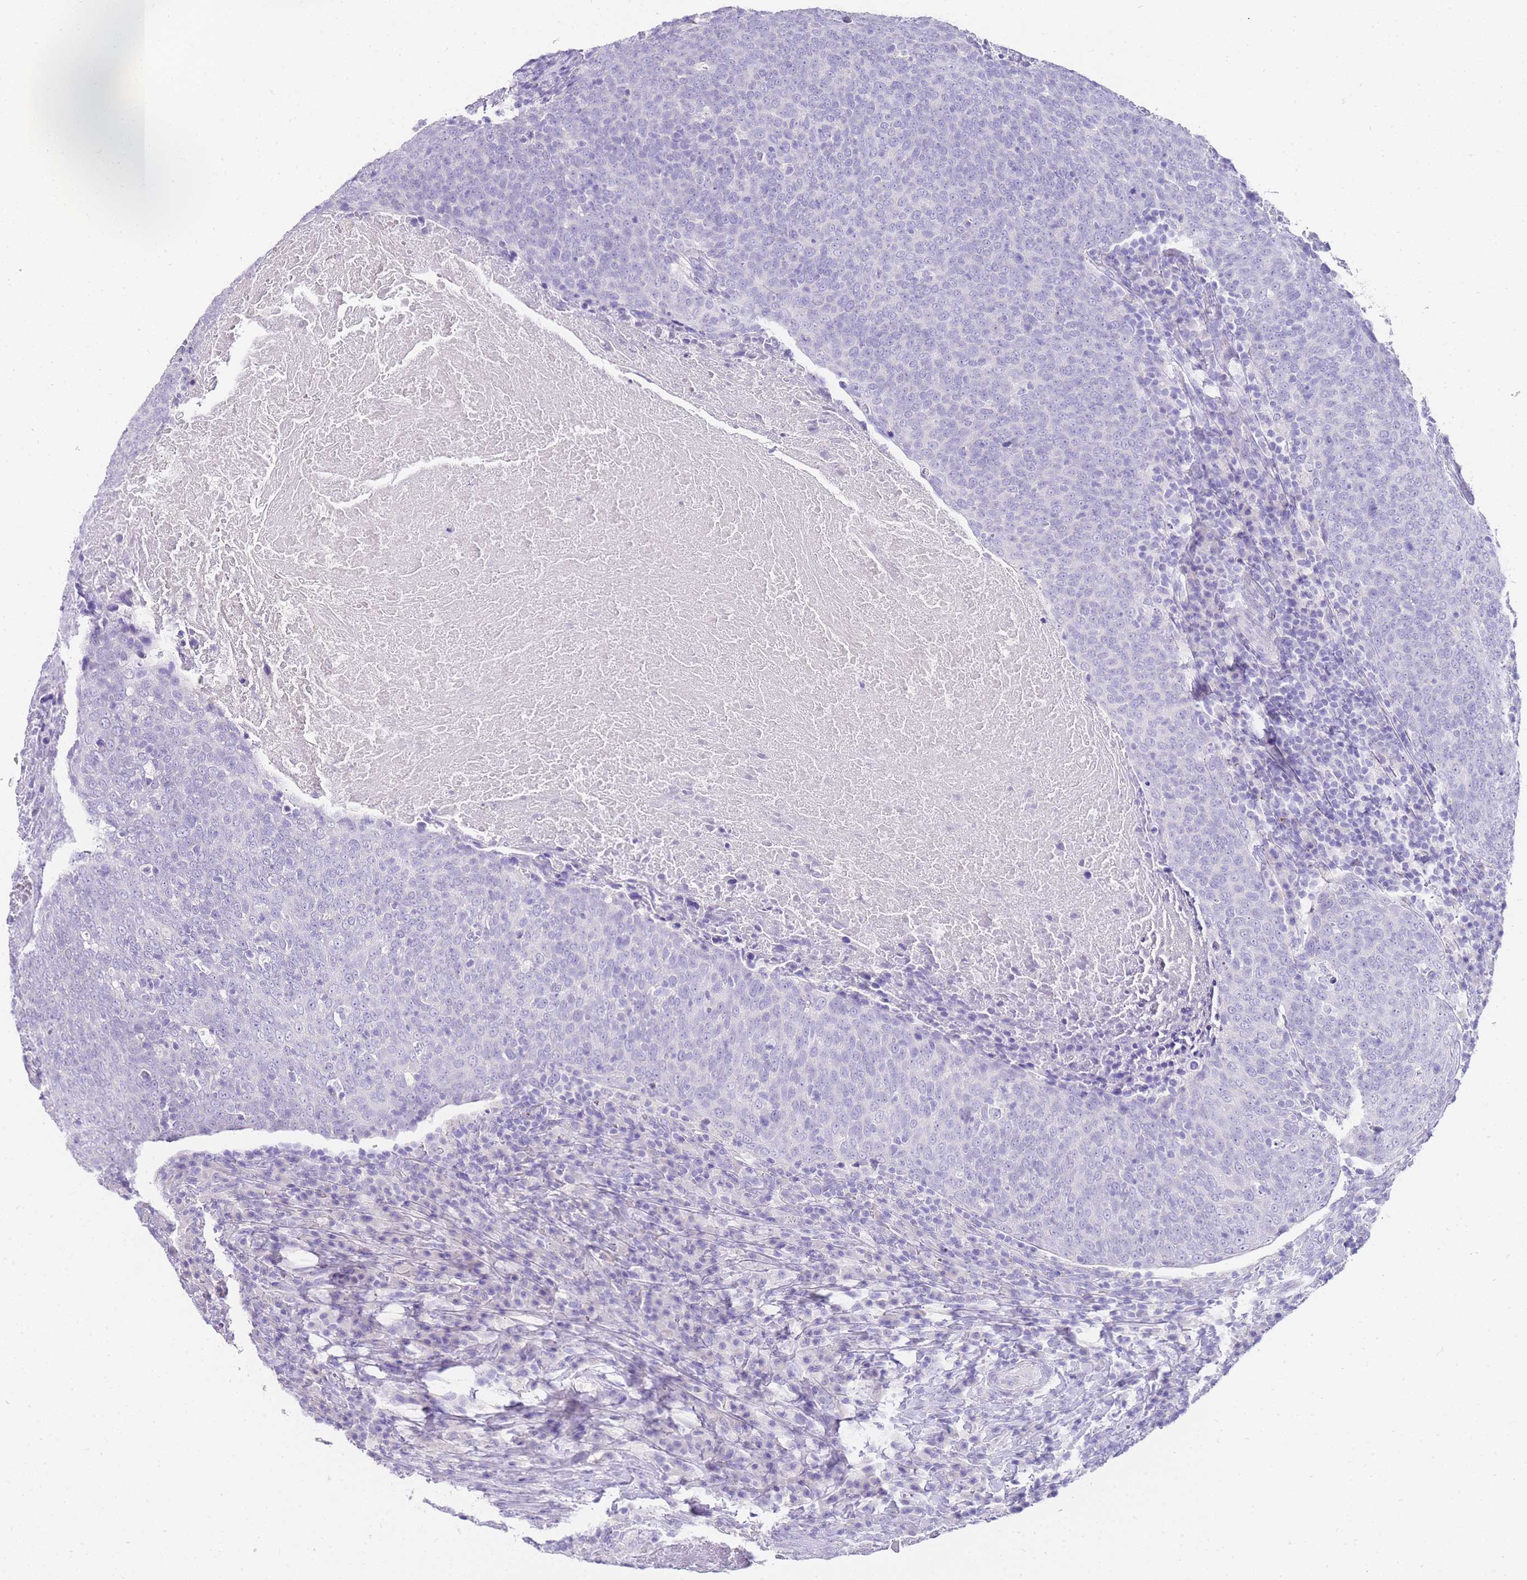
{"staining": {"intensity": "negative", "quantity": "none", "location": "none"}, "tissue": "head and neck cancer", "cell_type": "Tumor cells", "image_type": "cancer", "snomed": [{"axis": "morphology", "description": "Squamous cell carcinoma, NOS"}, {"axis": "morphology", "description": "Squamous cell carcinoma, metastatic, NOS"}, {"axis": "topography", "description": "Lymph node"}, {"axis": "topography", "description": "Head-Neck"}], "caption": "Immunohistochemistry (IHC) of head and neck cancer (squamous cell carcinoma) displays no staining in tumor cells.", "gene": "DPP4", "patient": {"sex": "male", "age": 62}}